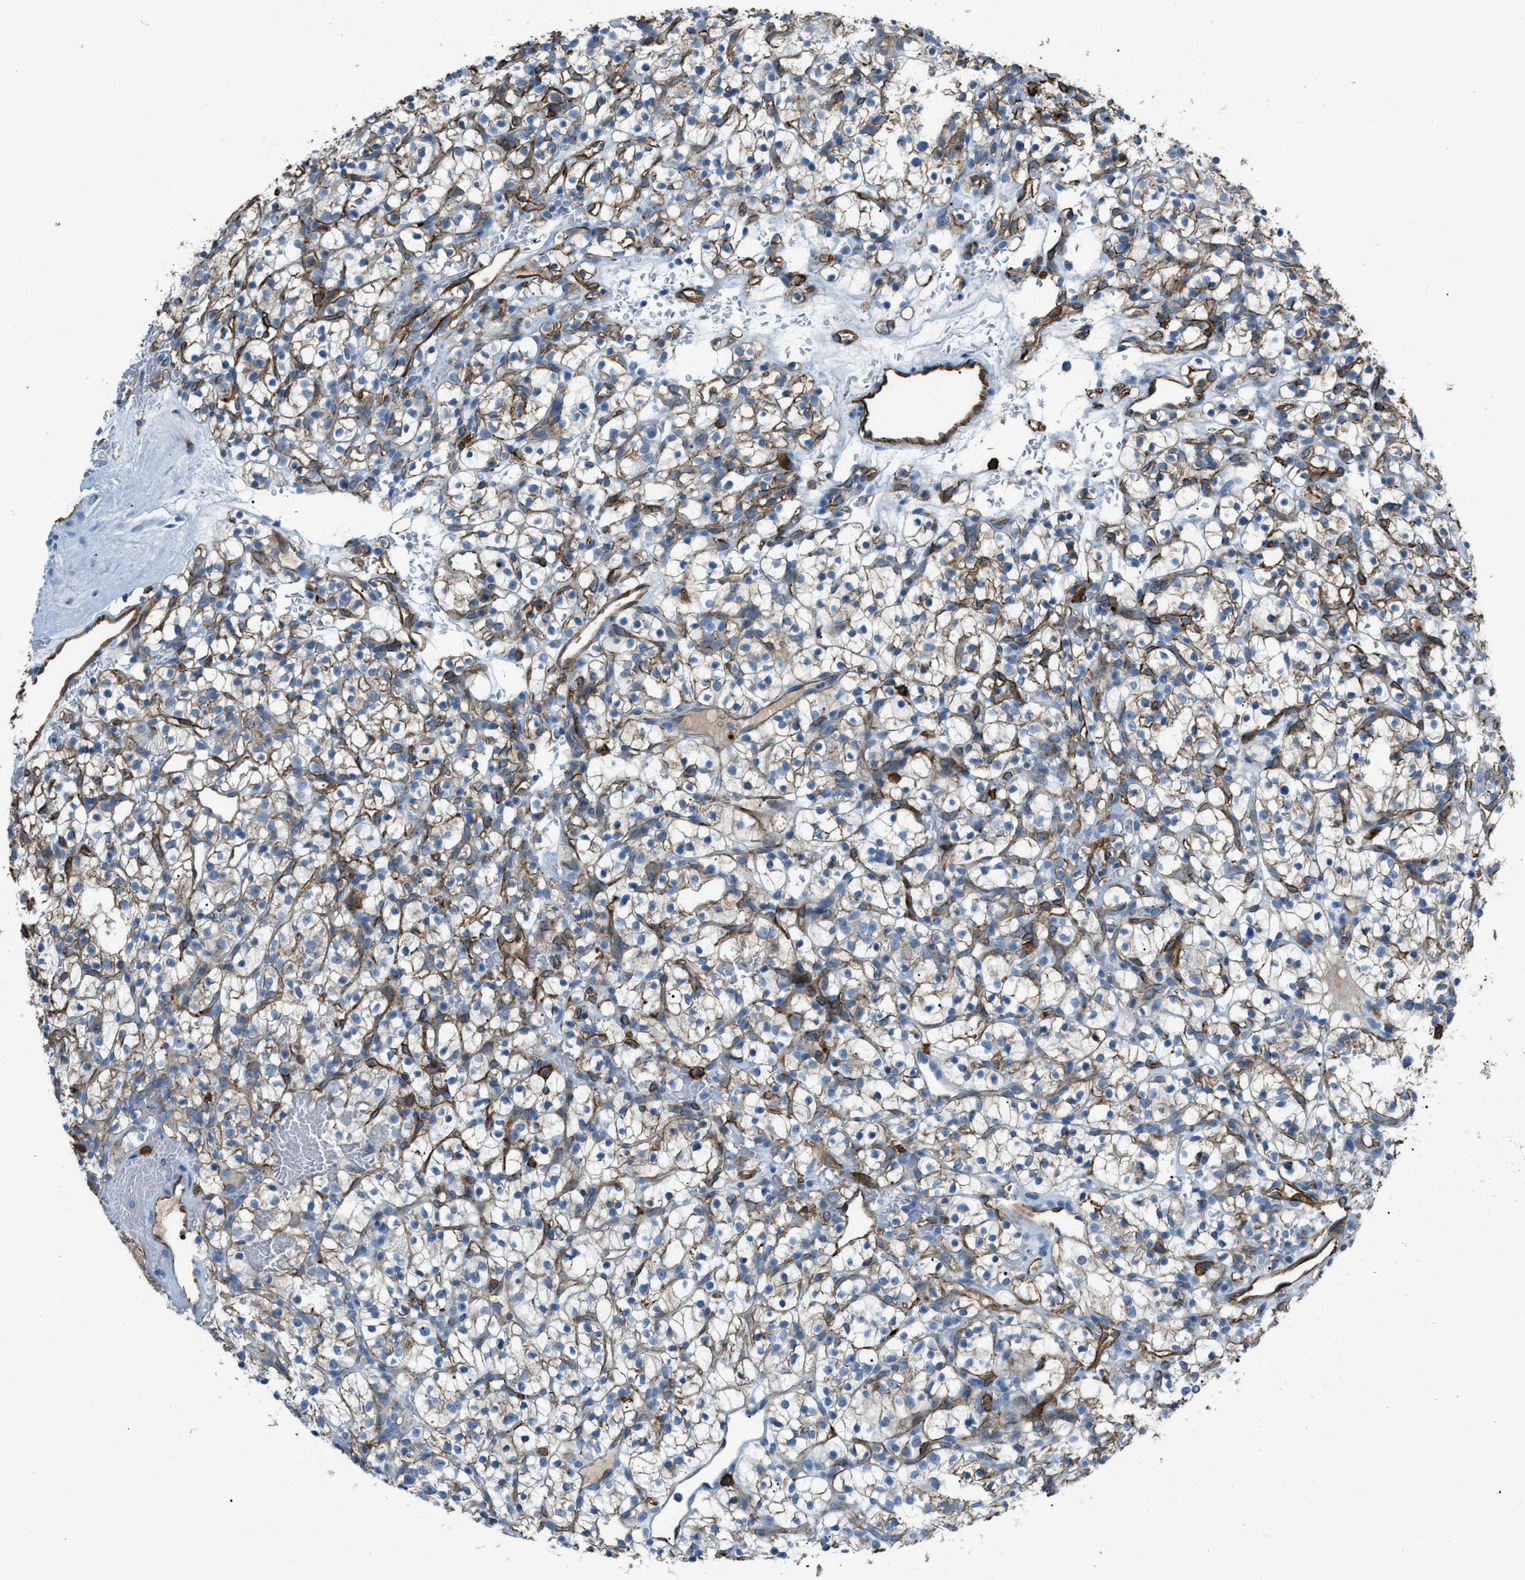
{"staining": {"intensity": "weak", "quantity": "25%-75%", "location": "cytoplasmic/membranous"}, "tissue": "renal cancer", "cell_type": "Tumor cells", "image_type": "cancer", "snomed": [{"axis": "morphology", "description": "Adenocarcinoma, NOS"}, {"axis": "topography", "description": "Kidney"}], "caption": "IHC (DAB) staining of human adenocarcinoma (renal) exhibits weak cytoplasmic/membranous protein positivity in about 25%-75% of tumor cells.", "gene": "SLC22A15", "patient": {"sex": "female", "age": 57}}